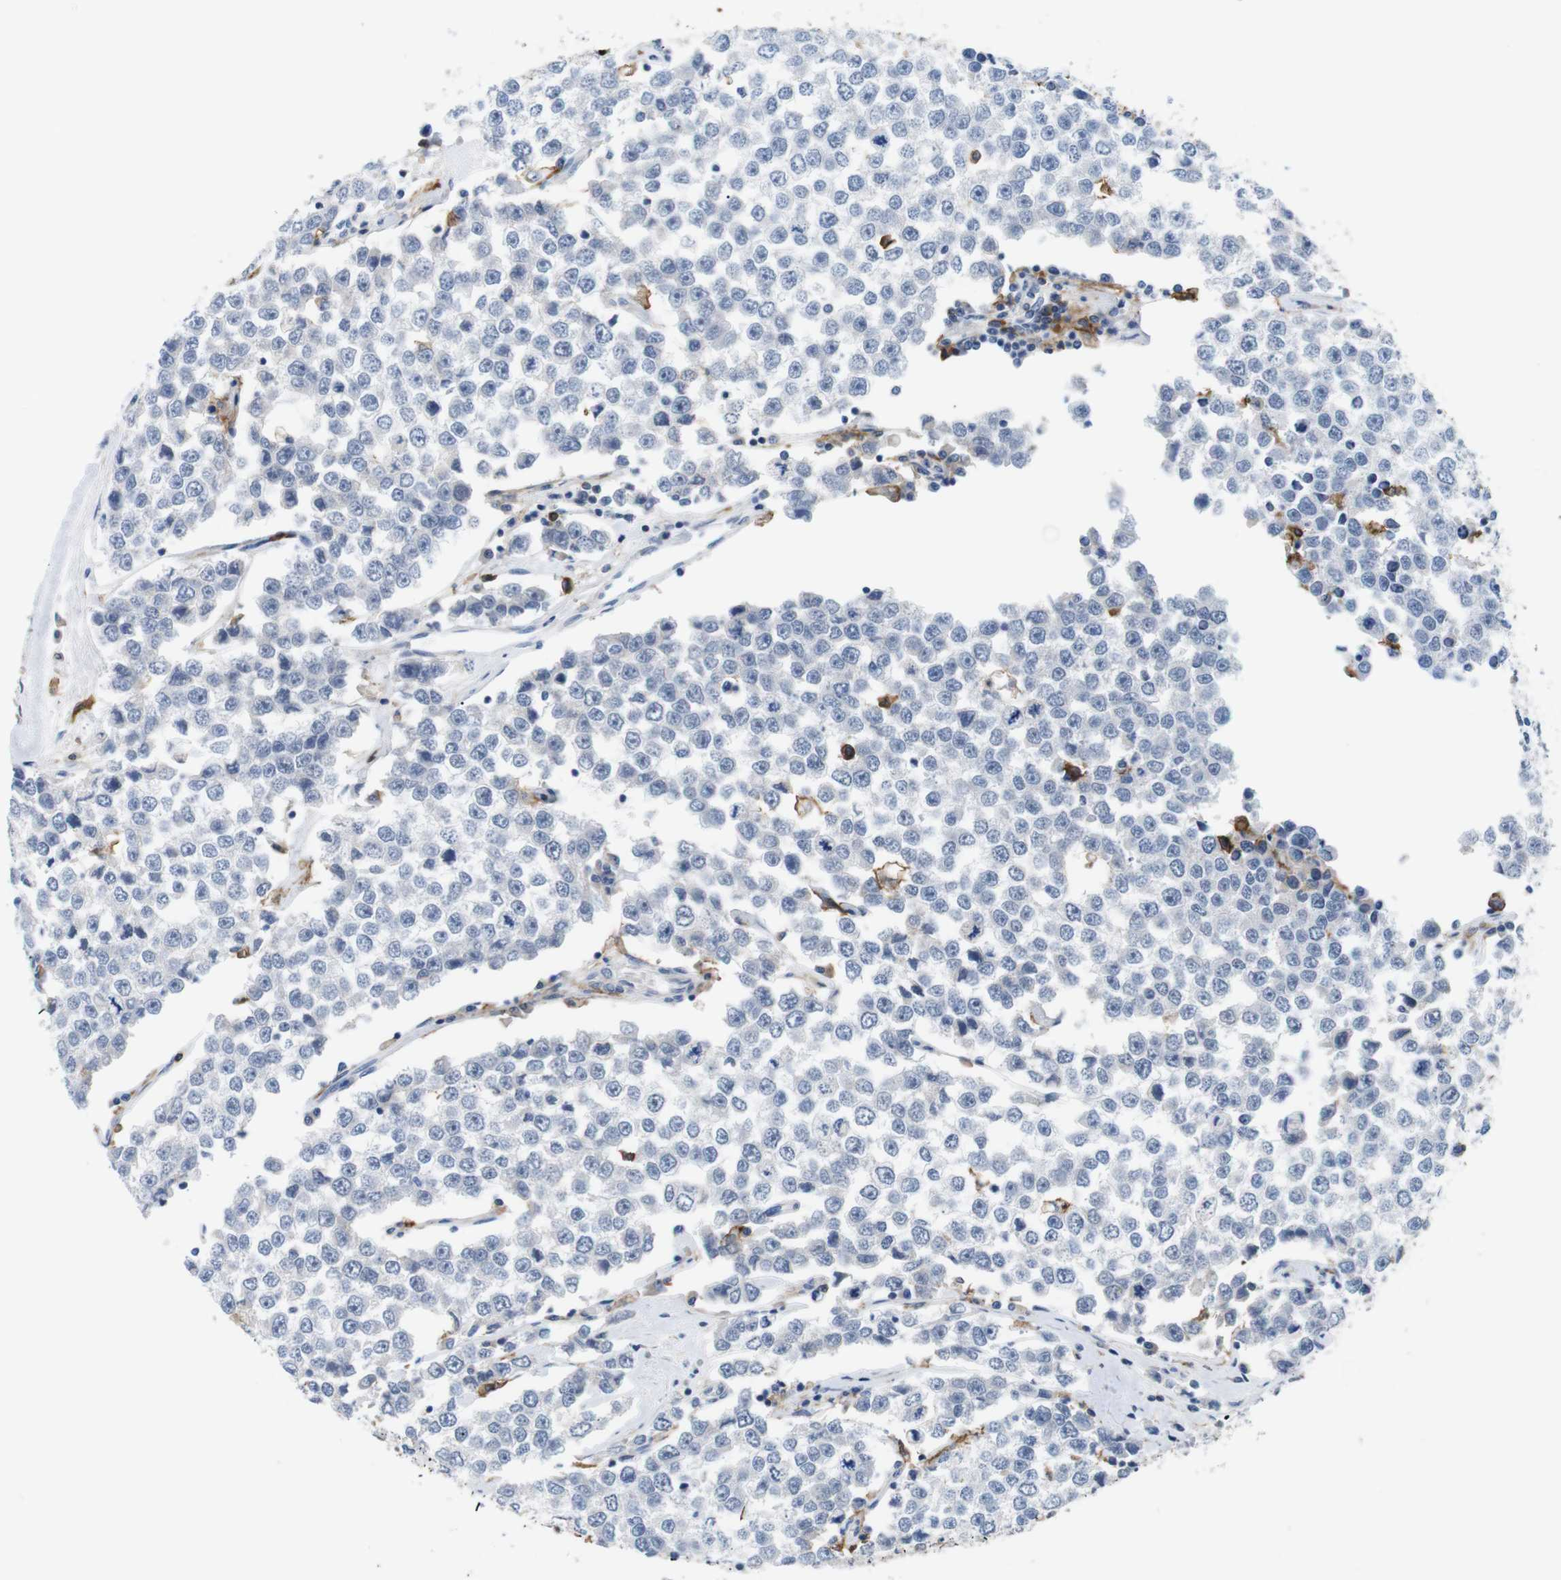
{"staining": {"intensity": "negative", "quantity": "none", "location": "none"}, "tissue": "testis cancer", "cell_type": "Tumor cells", "image_type": "cancer", "snomed": [{"axis": "morphology", "description": "Seminoma, NOS"}, {"axis": "morphology", "description": "Carcinoma, Embryonal, NOS"}, {"axis": "topography", "description": "Testis"}], "caption": "A high-resolution image shows immunohistochemistry staining of testis seminoma, which shows no significant positivity in tumor cells. The staining is performed using DAB brown chromogen with nuclei counter-stained in using hematoxylin.", "gene": "CD300C", "patient": {"sex": "male", "age": 52}}